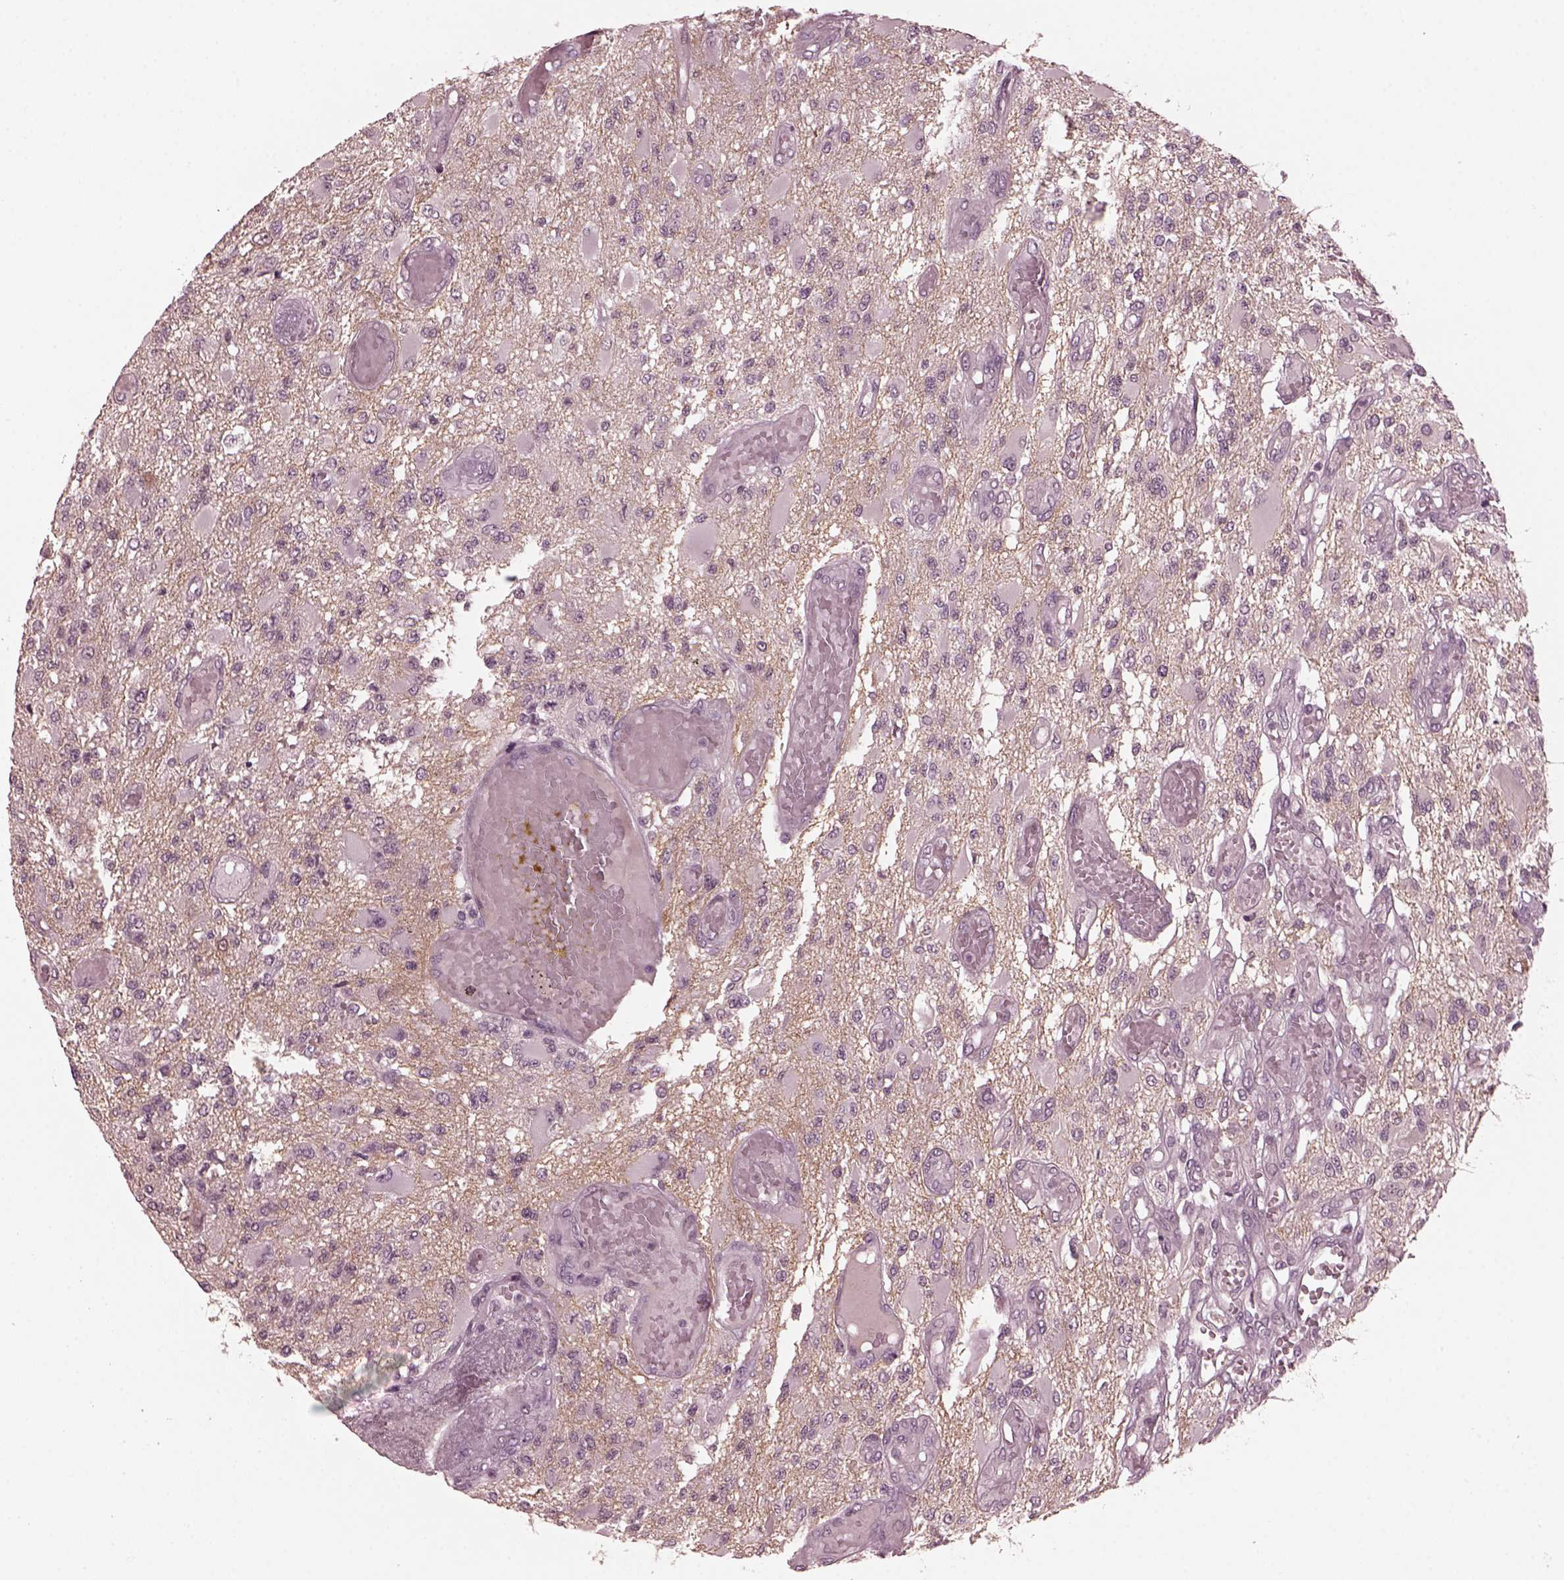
{"staining": {"intensity": "negative", "quantity": "none", "location": "none"}, "tissue": "glioma", "cell_type": "Tumor cells", "image_type": "cancer", "snomed": [{"axis": "morphology", "description": "Glioma, malignant, High grade"}, {"axis": "topography", "description": "Brain"}], "caption": "Malignant glioma (high-grade) stained for a protein using immunohistochemistry demonstrates no expression tumor cells.", "gene": "RGS7", "patient": {"sex": "female", "age": 63}}